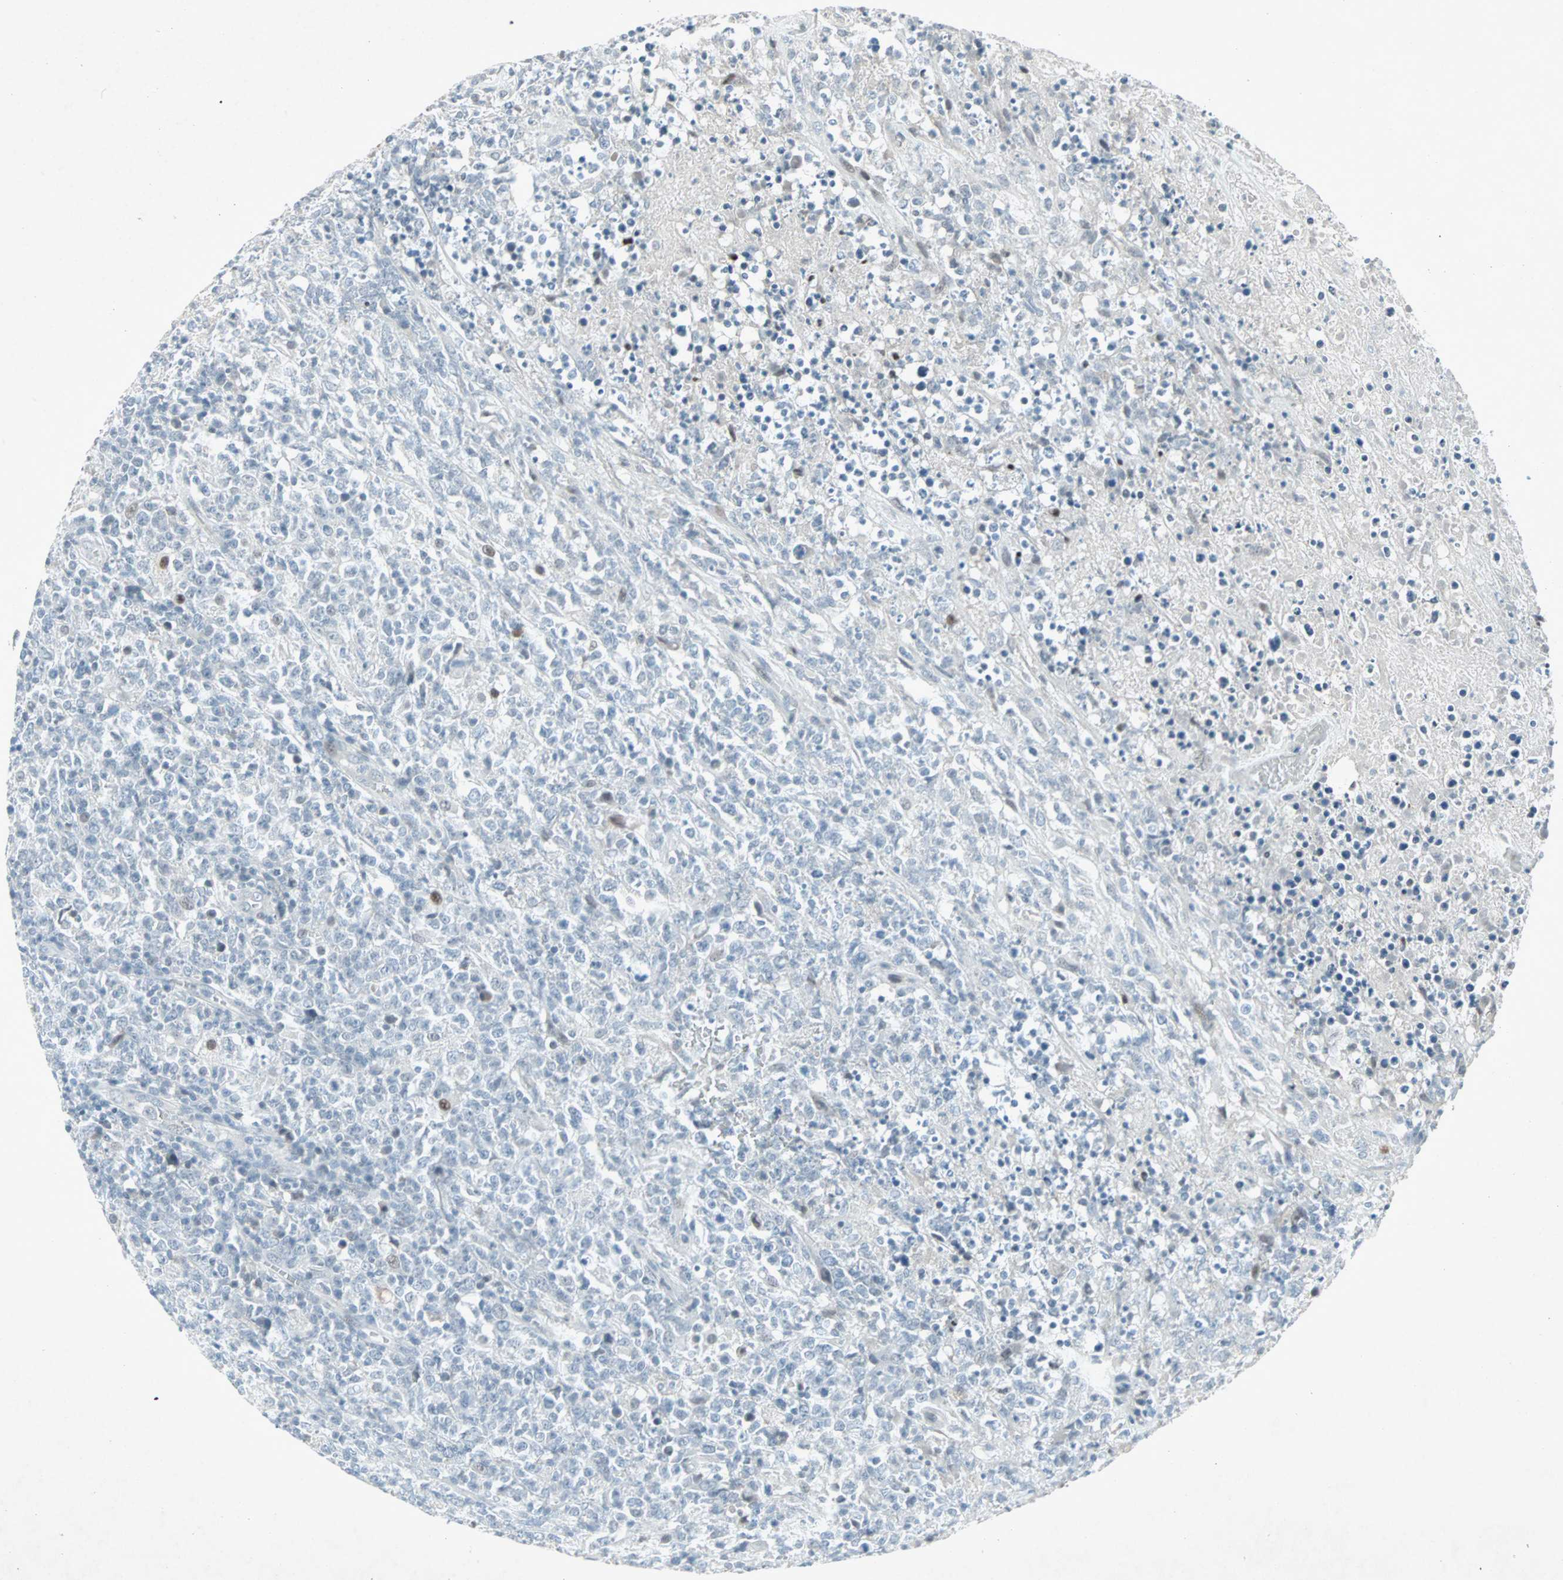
{"staining": {"intensity": "negative", "quantity": "none", "location": "none"}, "tissue": "lymphoma", "cell_type": "Tumor cells", "image_type": "cancer", "snomed": [{"axis": "morphology", "description": "Malignant lymphoma, non-Hodgkin's type, High grade"}, {"axis": "topography", "description": "Lymph node"}], "caption": "This is an IHC photomicrograph of human high-grade malignant lymphoma, non-Hodgkin's type. There is no expression in tumor cells.", "gene": "LANCL3", "patient": {"sex": "female", "age": 84}}